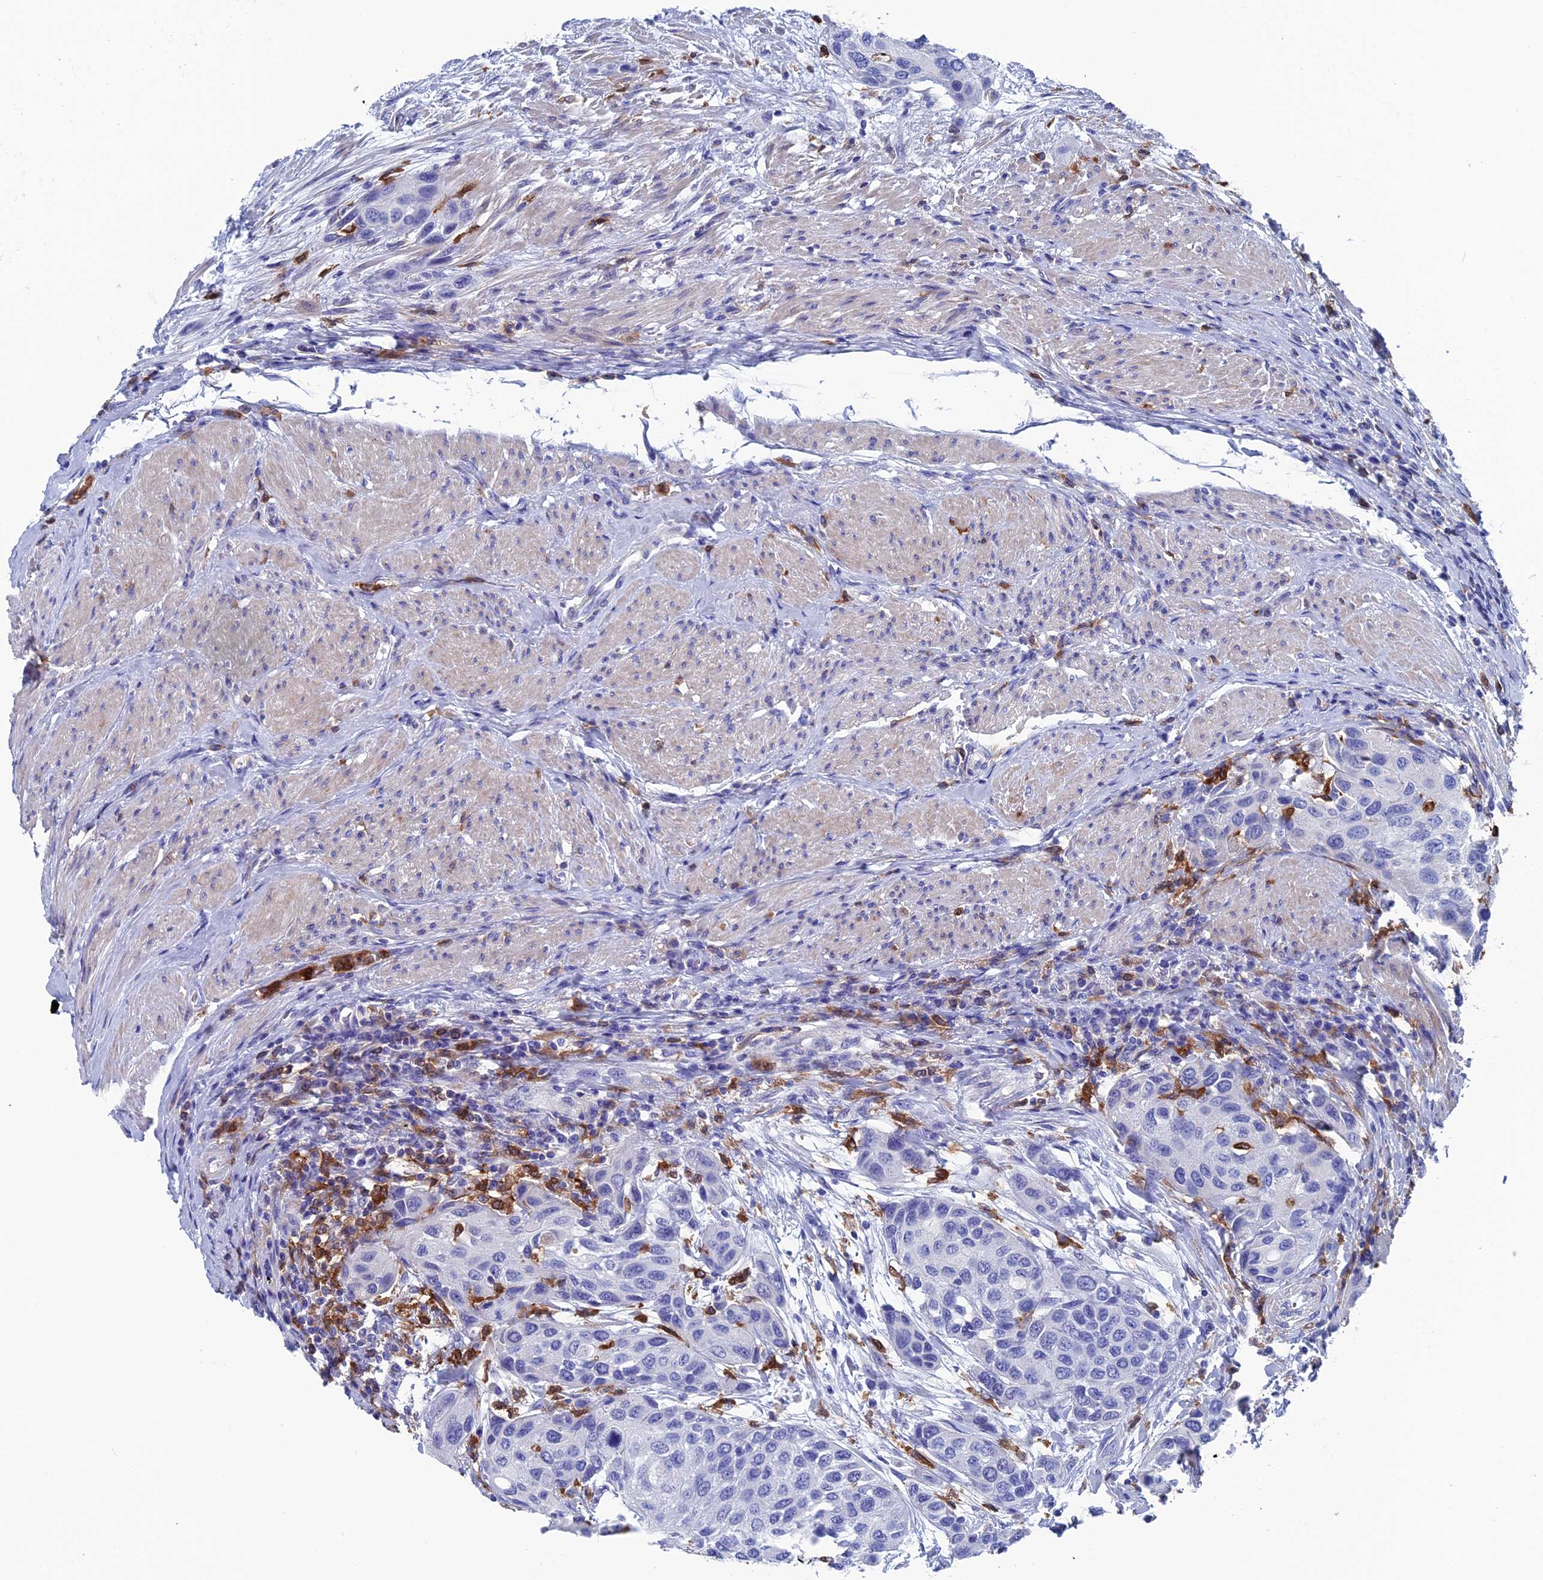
{"staining": {"intensity": "negative", "quantity": "none", "location": "none"}, "tissue": "urothelial cancer", "cell_type": "Tumor cells", "image_type": "cancer", "snomed": [{"axis": "morphology", "description": "Normal tissue, NOS"}, {"axis": "morphology", "description": "Urothelial carcinoma, High grade"}, {"axis": "topography", "description": "Vascular tissue"}, {"axis": "topography", "description": "Urinary bladder"}], "caption": "Micrograph shows no significant protein expression in tumor cells of urothelial carcinoma (high-grade). (DAB immunohistochemistry visualized using brightfield microscopy, high magnification).", "gene": "TYROBP", "patient": {"sex": "female", "age": 56}}